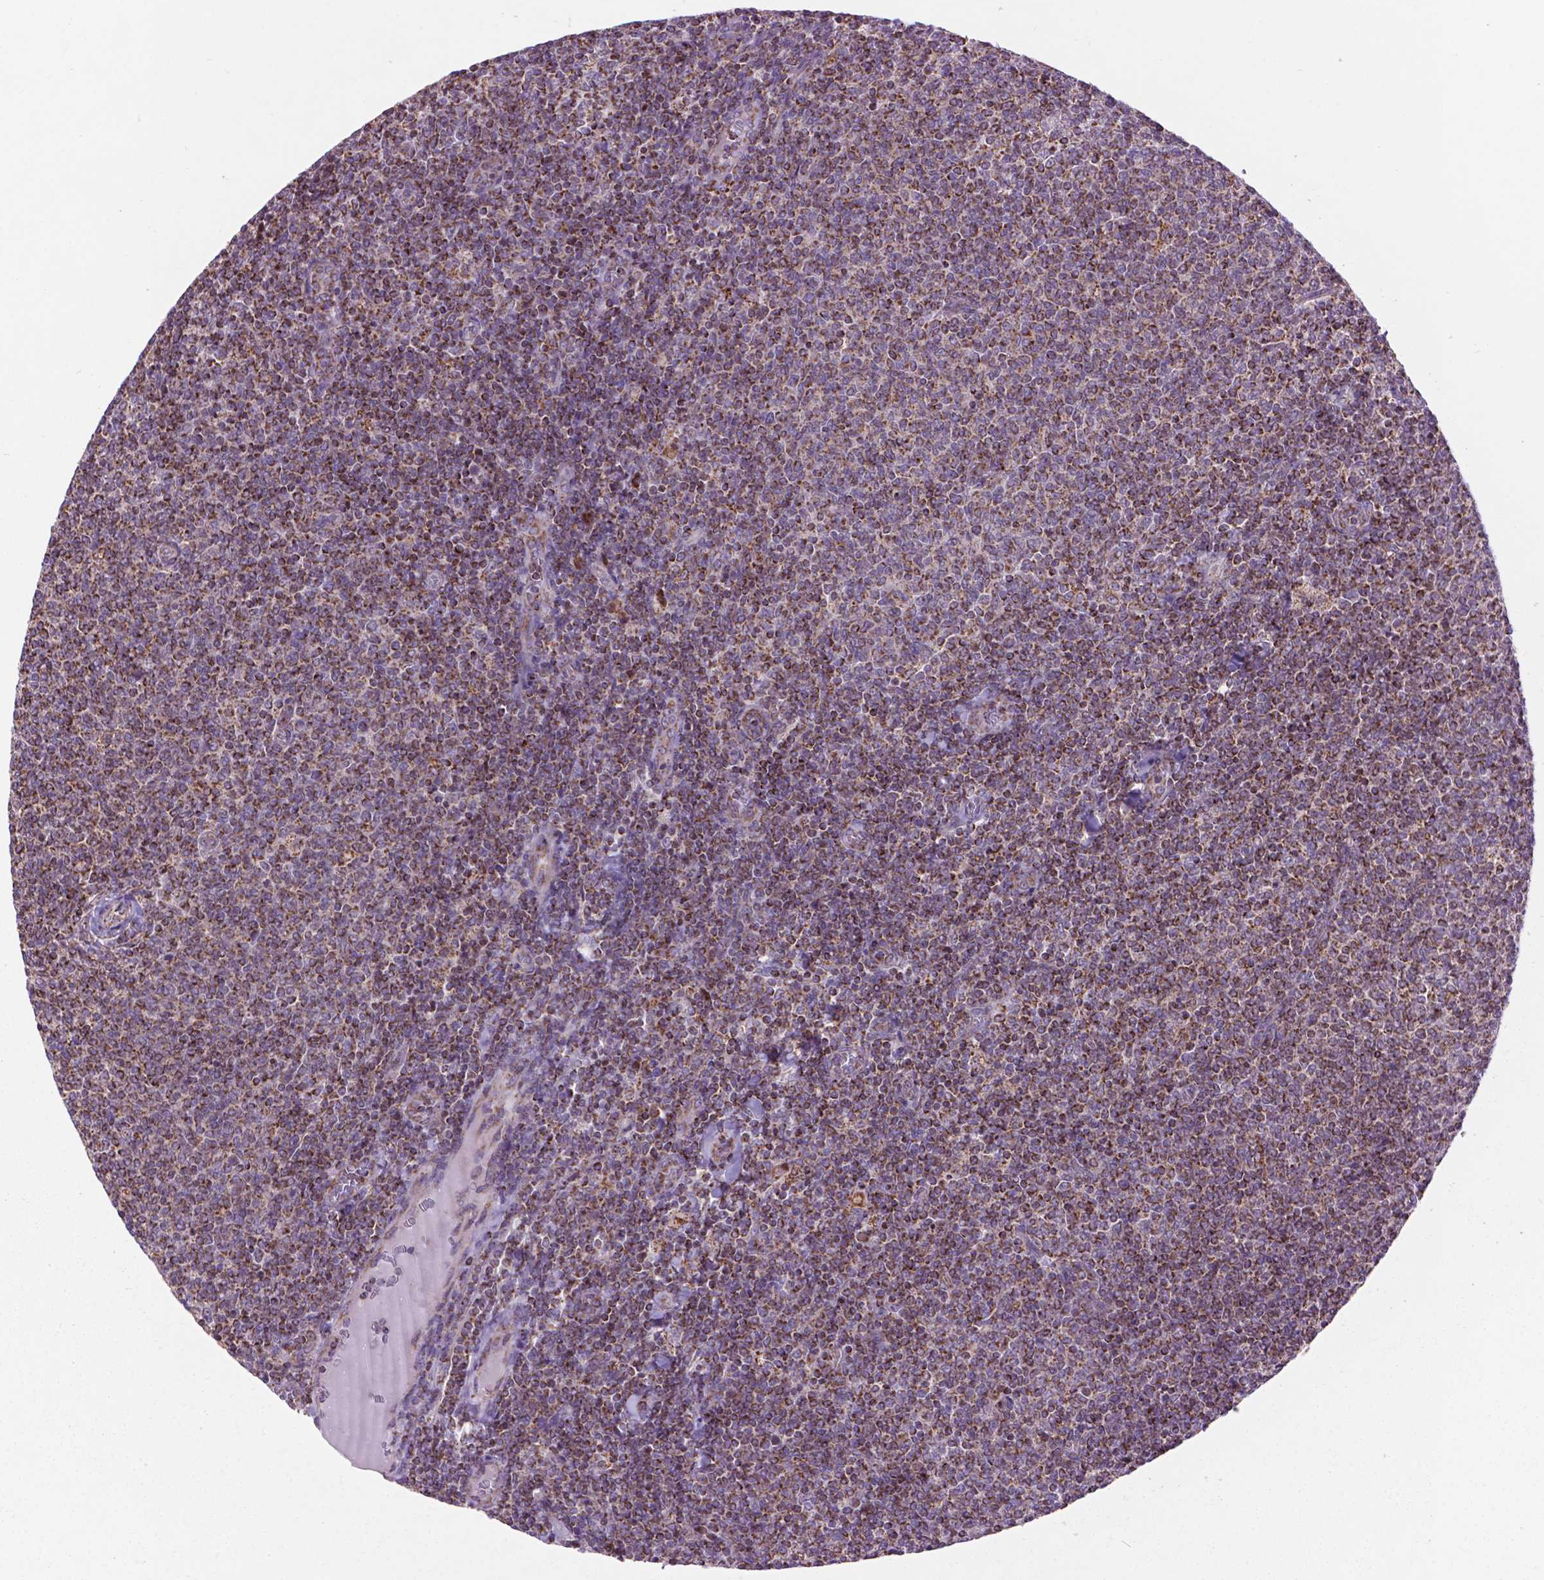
{"staining": {"intensity": "moderate", "quantity": "25%-75%", "location": "cytoplasmic/membranous"}, "tissue": "lymphoma", "cell_type": "Tumor cells", "image_type": "cancer", "snomed": [{"axis": "morphology", "description": "Malignant lymphoma, non-Hodgkin's type, Low grade"}, {"axis": "topography", "description": "Lymph node"}], "caption": "A high-resolution histopathology image shows immunohistochemistry (IHC) staining of malignant lymphoma, non-Hodgkin's type (low-grade), which reveals moderate cytoplasmic/membranous staining in approximately 25%-75% of tumor cells. Immunohistochemistry (ihc) stains the protein in brown and the nuclei are stained blue.", "gene": "PYCR3", "patient": {"sex": "male", "age": 52}}